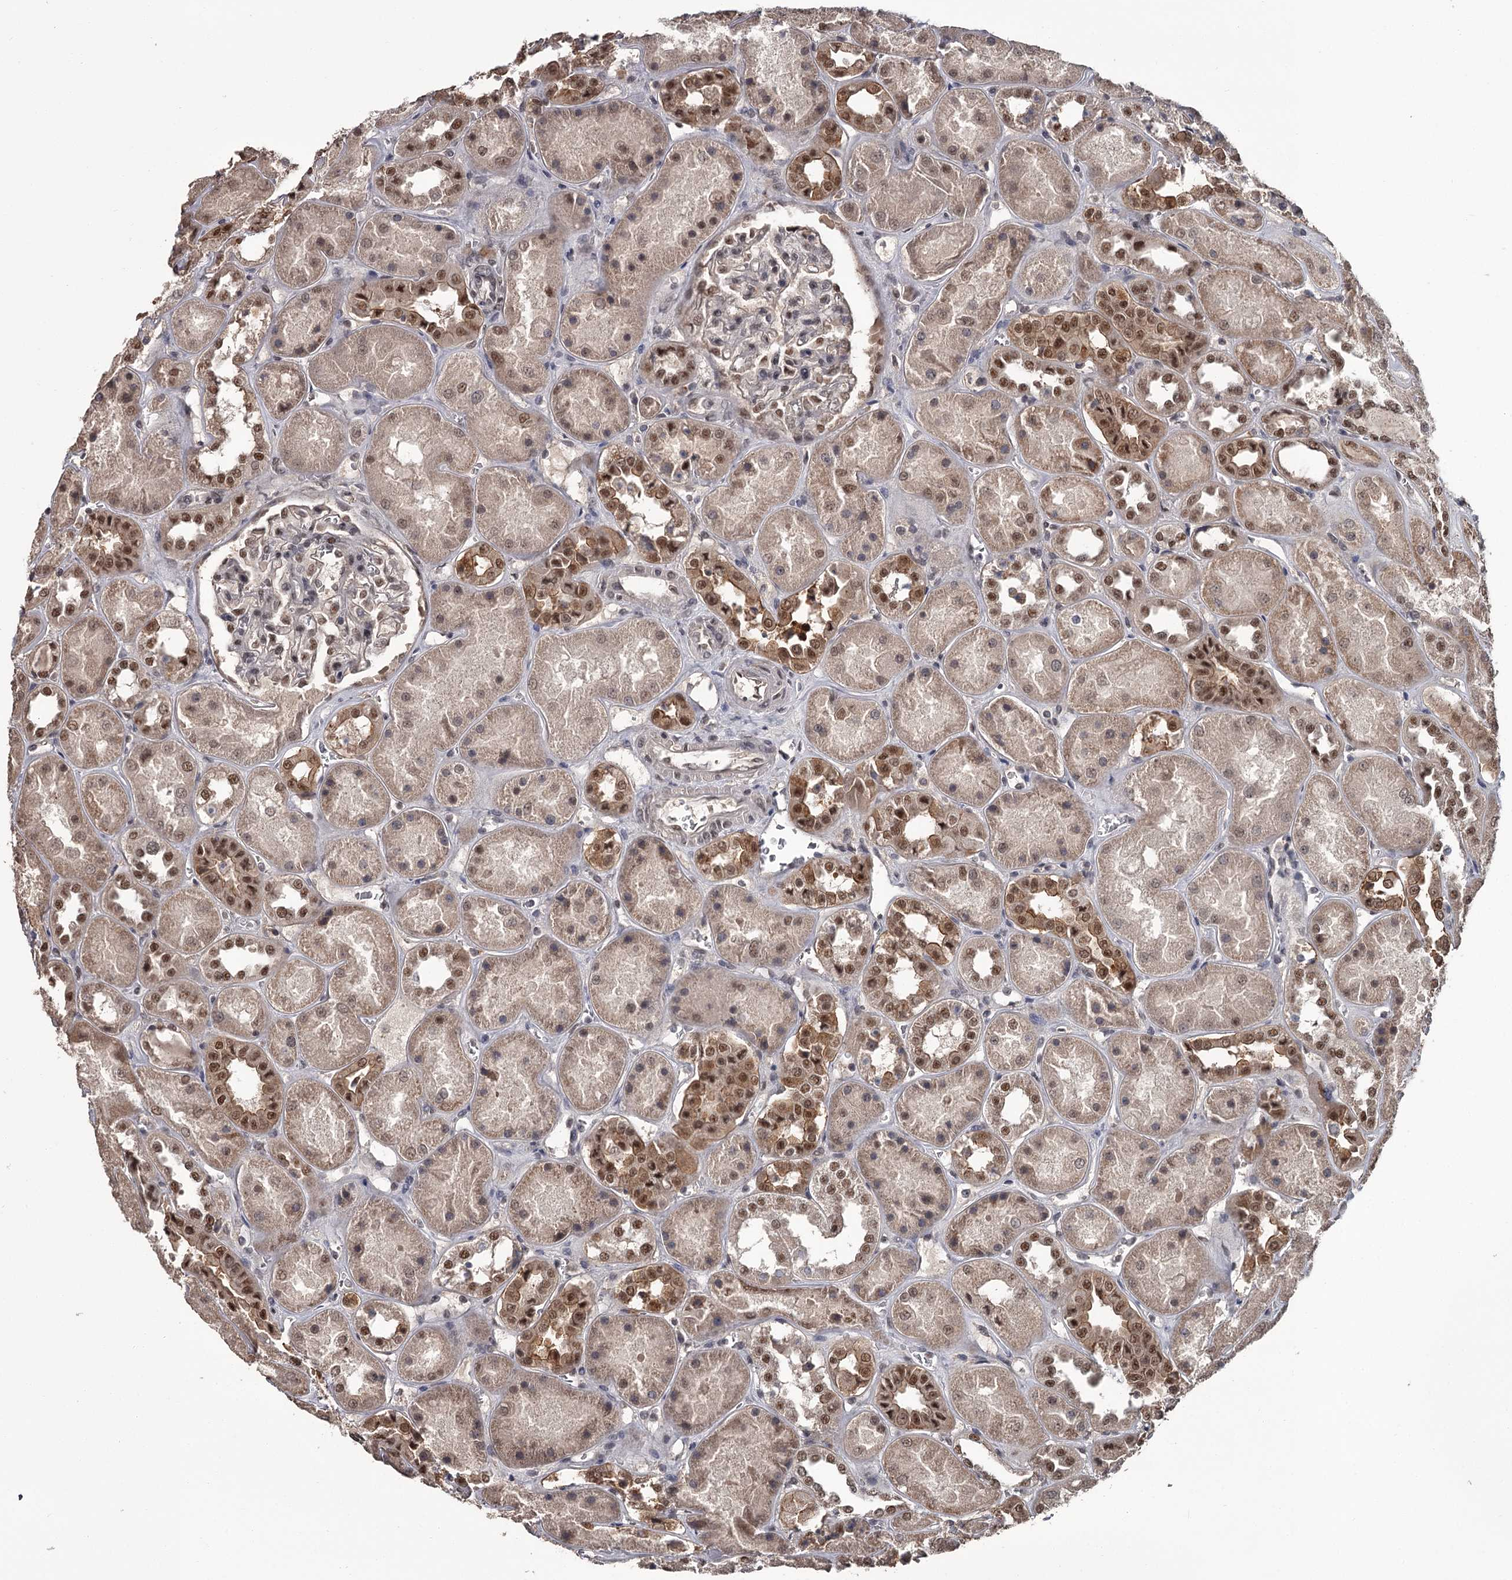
{"staining": {"intensity": "moderate", "quantity": "<25%", "location": "nuclear"}, "tissue": "kidney", "cell_type": "Cells in glomeruli", "image_type": "normal", "snomed": [{"axis": "morphology", "description": "Normal tissue, NOS"}, {"axis": "topography", "description": "Kidney"}], "caption": "Approximately <25% of cells in glomeruli in normal human kidney show moderate nuclear protein staining as visualized by brown immunohistochemical staining.", "gene": "PRPF40B", "patient": {"sex": "male", "age": 70}}